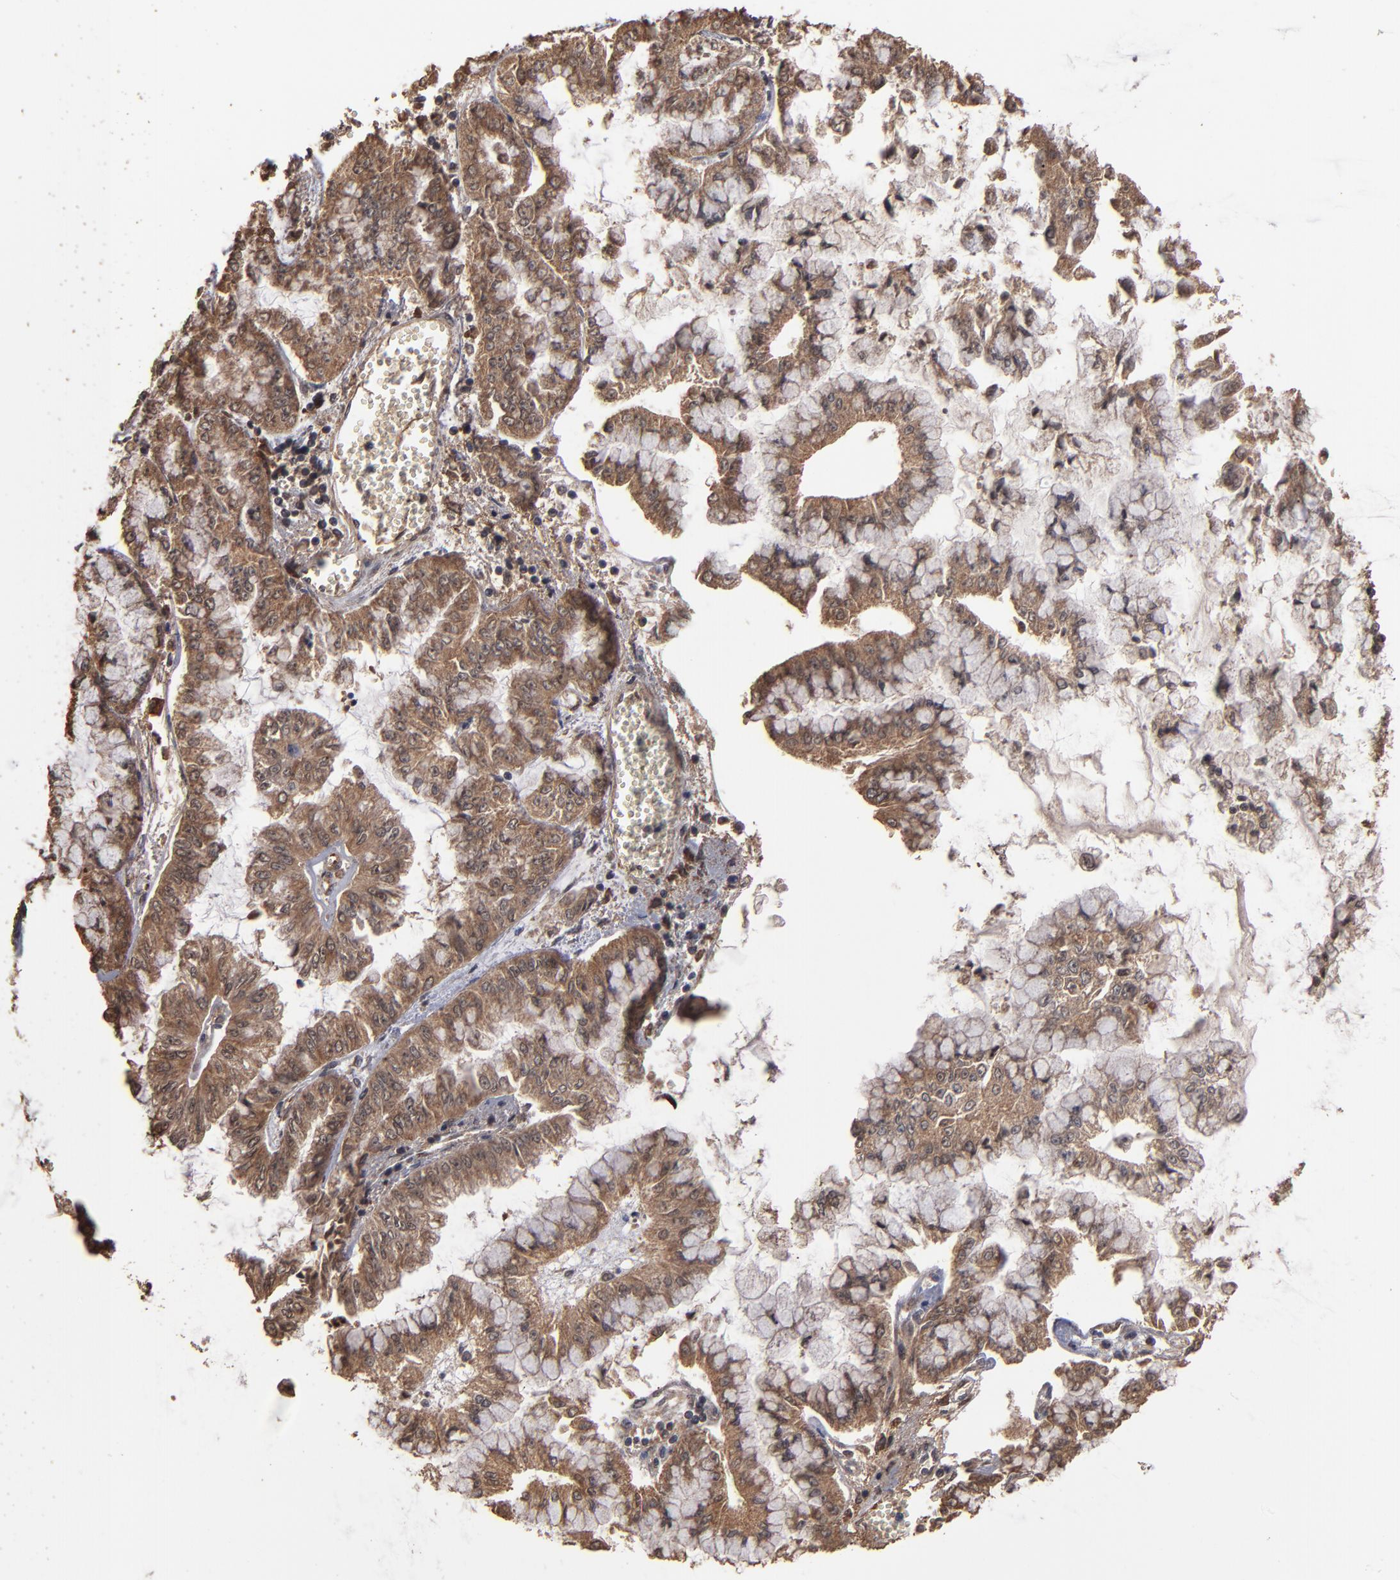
{"staining": {"intensity": "moderate", "quantity": ">75%", "location": "cytoplasmic/membranous,nuclear"}, "tissue": "liver cancer", "cell_type": "Tumor cells", "image_type": "cancer", "snomed": [{"axis": "morphology", "description": "Cholangiocarcinoma"}, {"axis": "topography", "description": "Liver"}], "caption": "Protein staining of cholangiocarcinoma (liver) tissue shows moderate cytoplasmic/membranous and nuclear staining in about >75% of tumor cells. (brown staining indicates protein expression, while blue staining denotes nuclei).", "gene": "NXF2B", "patient": {"sex": "female", "age": 79}}